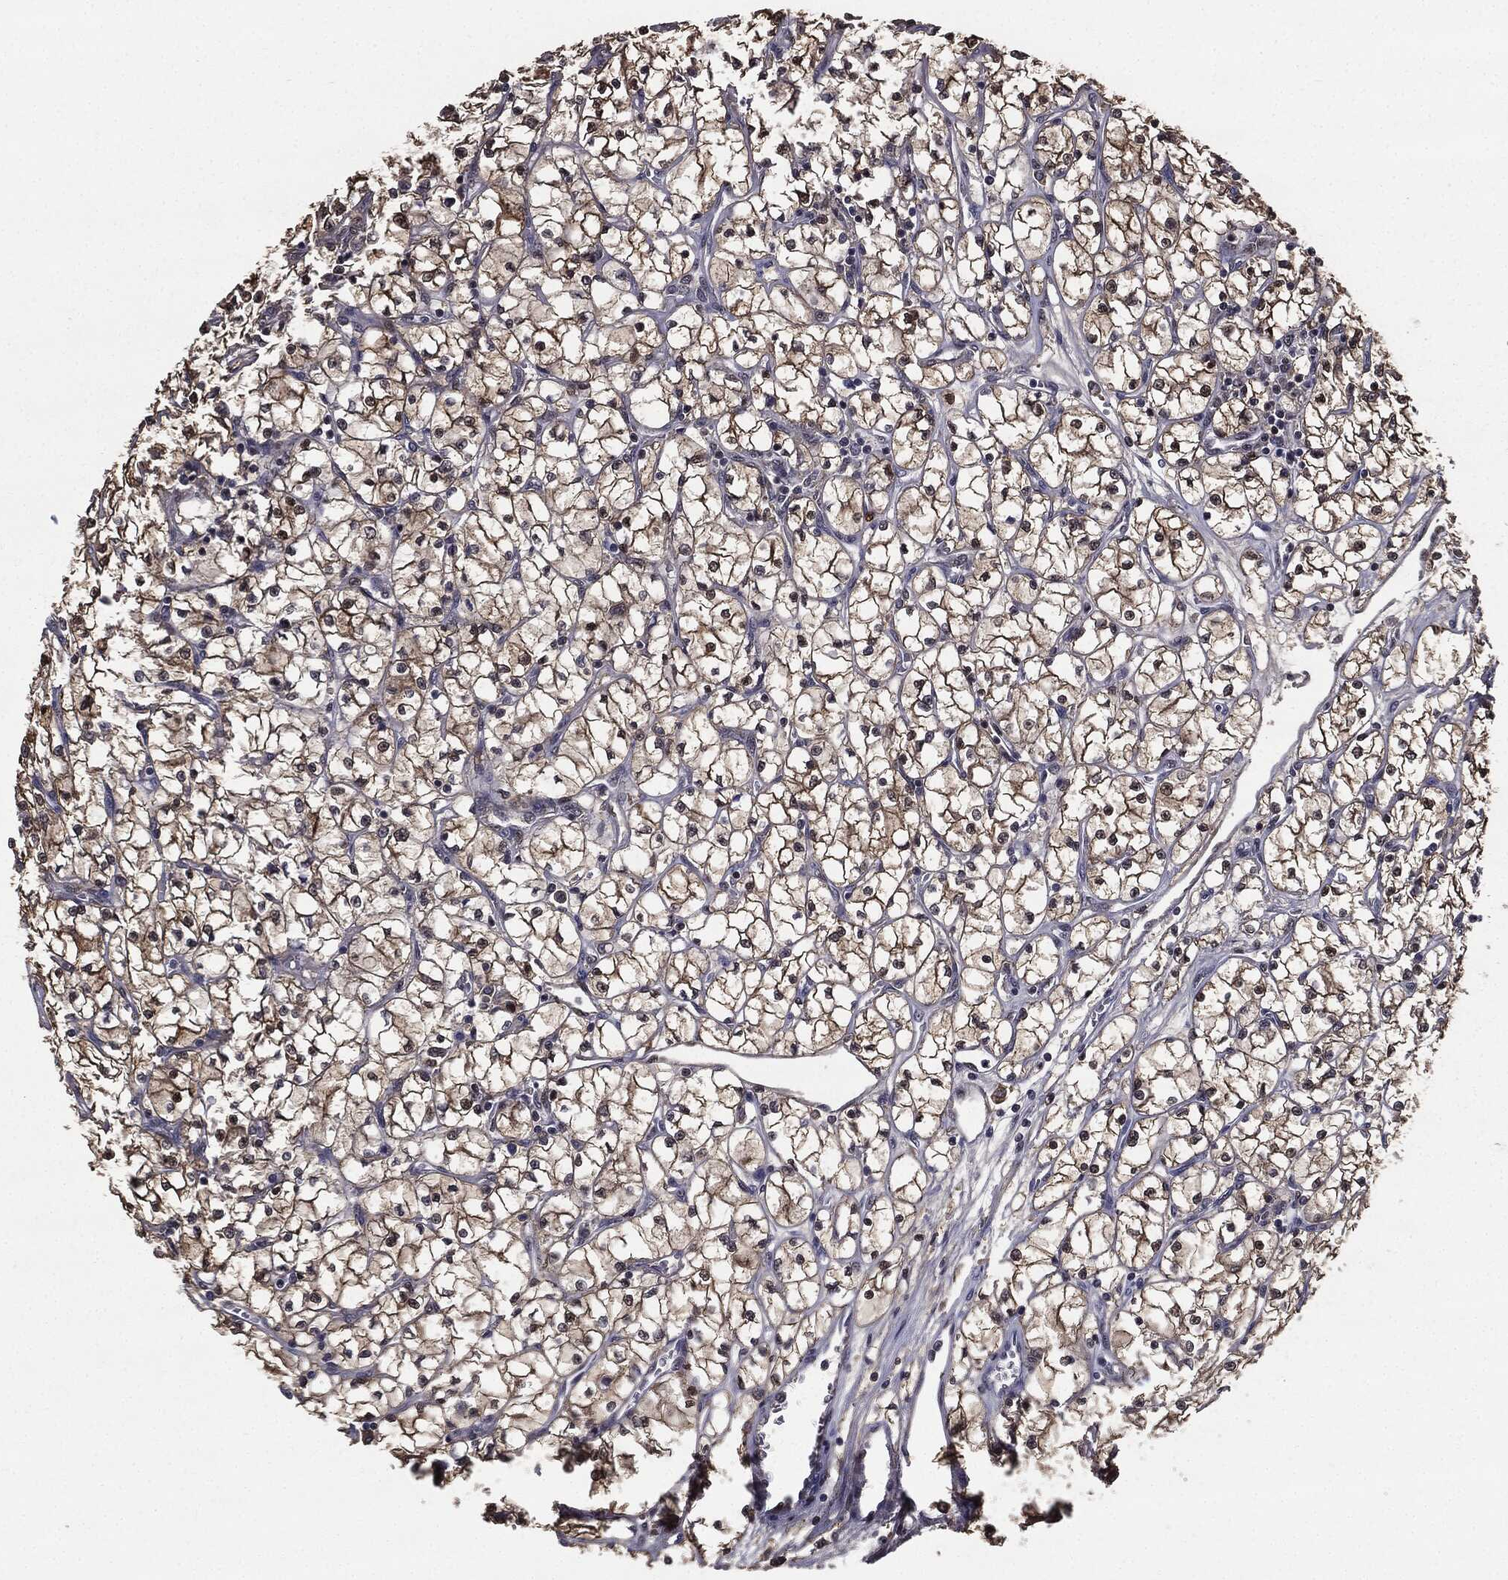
{"staining": {"intensity": "moderate", "quantity": ">75%", "location": "cytoplasmic/membranous"}, "tissue": "renal cancer", "cell_type": "Tumor cells", "image_type": "cancer", "snomed": [{"axis": "morphology", "description": "Adenocarcinoma, NOS"}, {"axis": "topography", "description": "Kidney"}], "caption": "This photomicrograph displays immunohistochemistry staining of human renal cancer (adenocarcinoma), with medium moderate cytoplasmic/membranous expression in approximately >75% of tumor cells.", "gene": "JUN", "patient": {"sex": "female", "age": 64}}